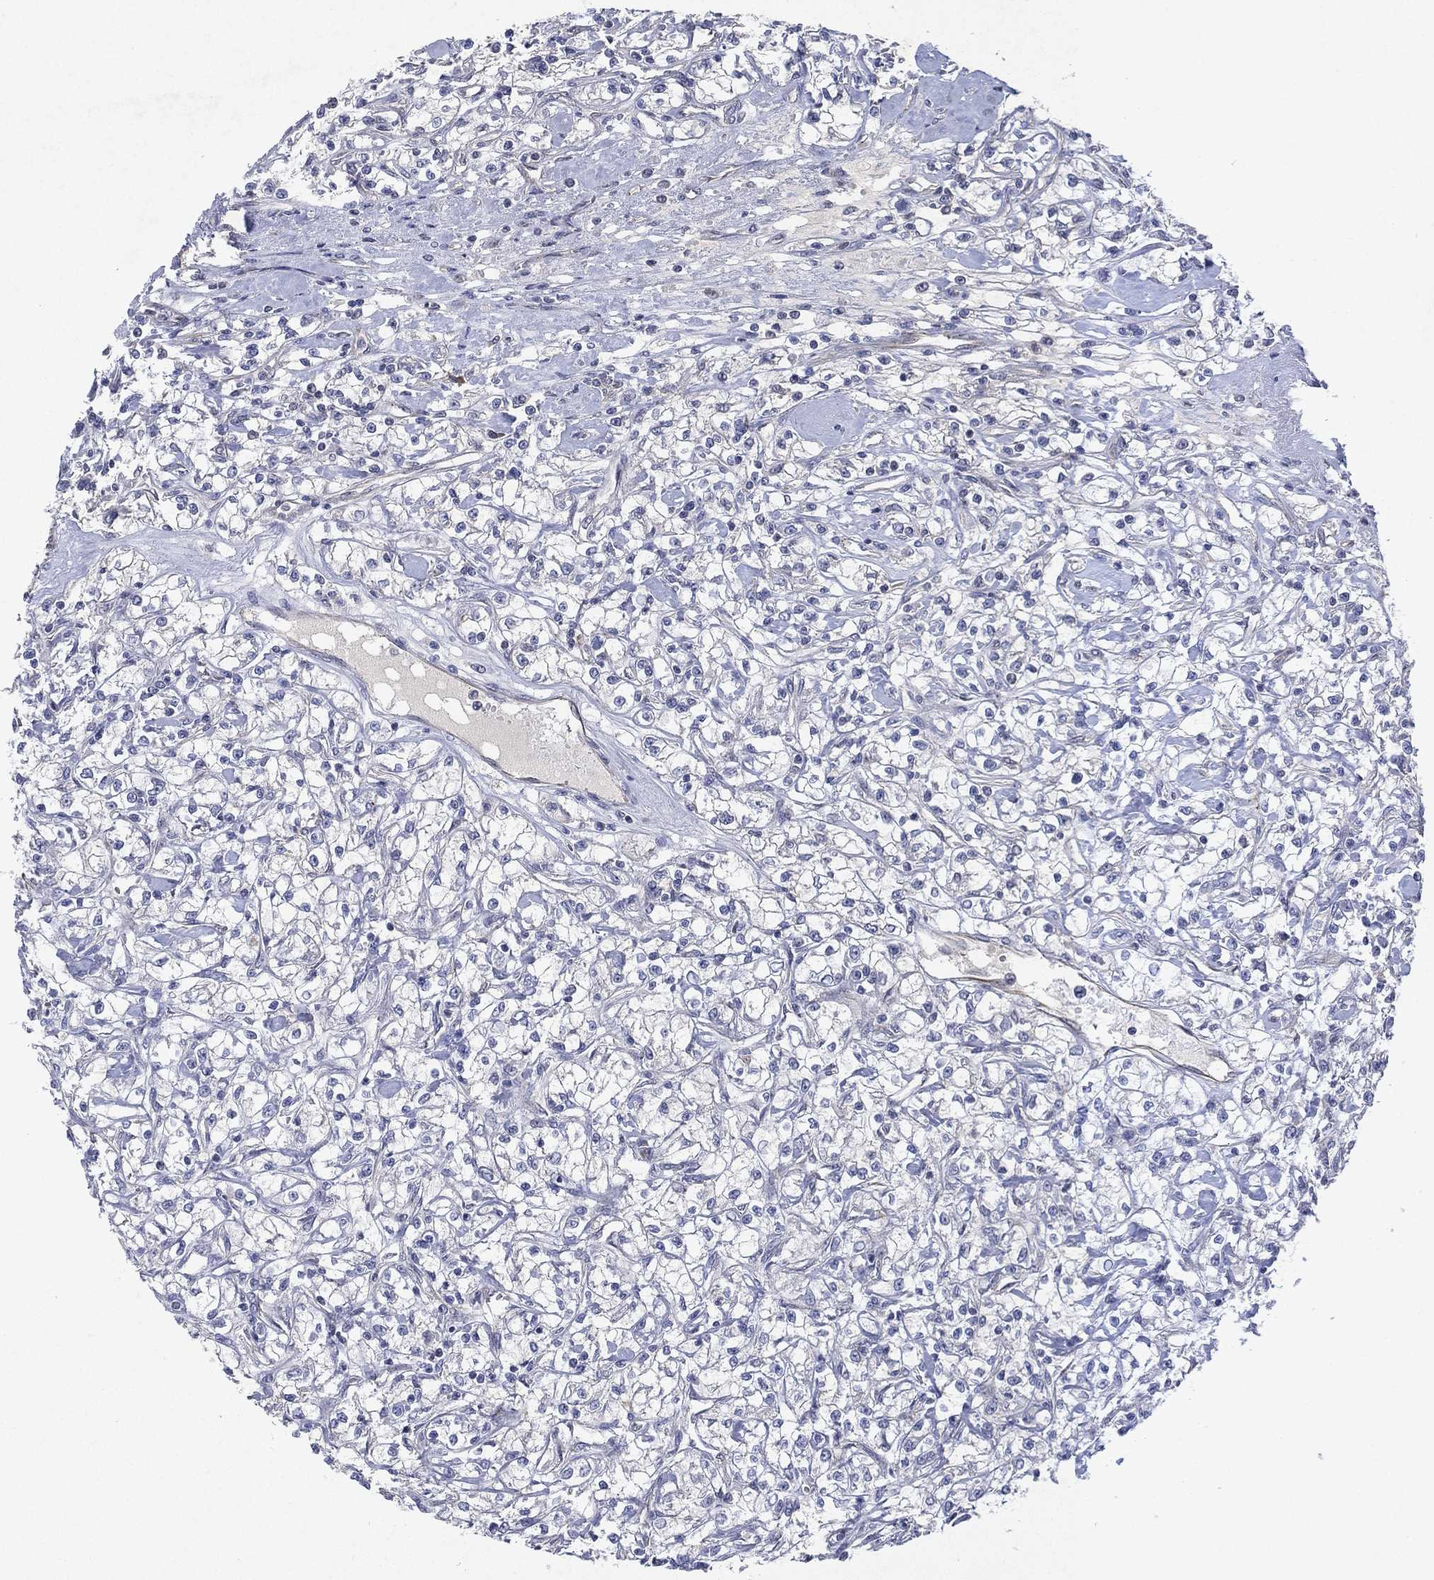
{"staining": {"intensity": "negative", "quantity": "none", "location": "none"}, "tissue": "renal cancer", "cell_type": "Tumor cells", "image_type": "cancer", "snomed": [{"axis": "morphology", "description": "Adenocarcinoma, NOS"}, {"axis": "topography", "description": "Kidney"}], "caption": "An image of human renal cancer is negative for staining in tumor cells.", "gene": "FLI1", "patient": {"sex": "female", "age": 59}}